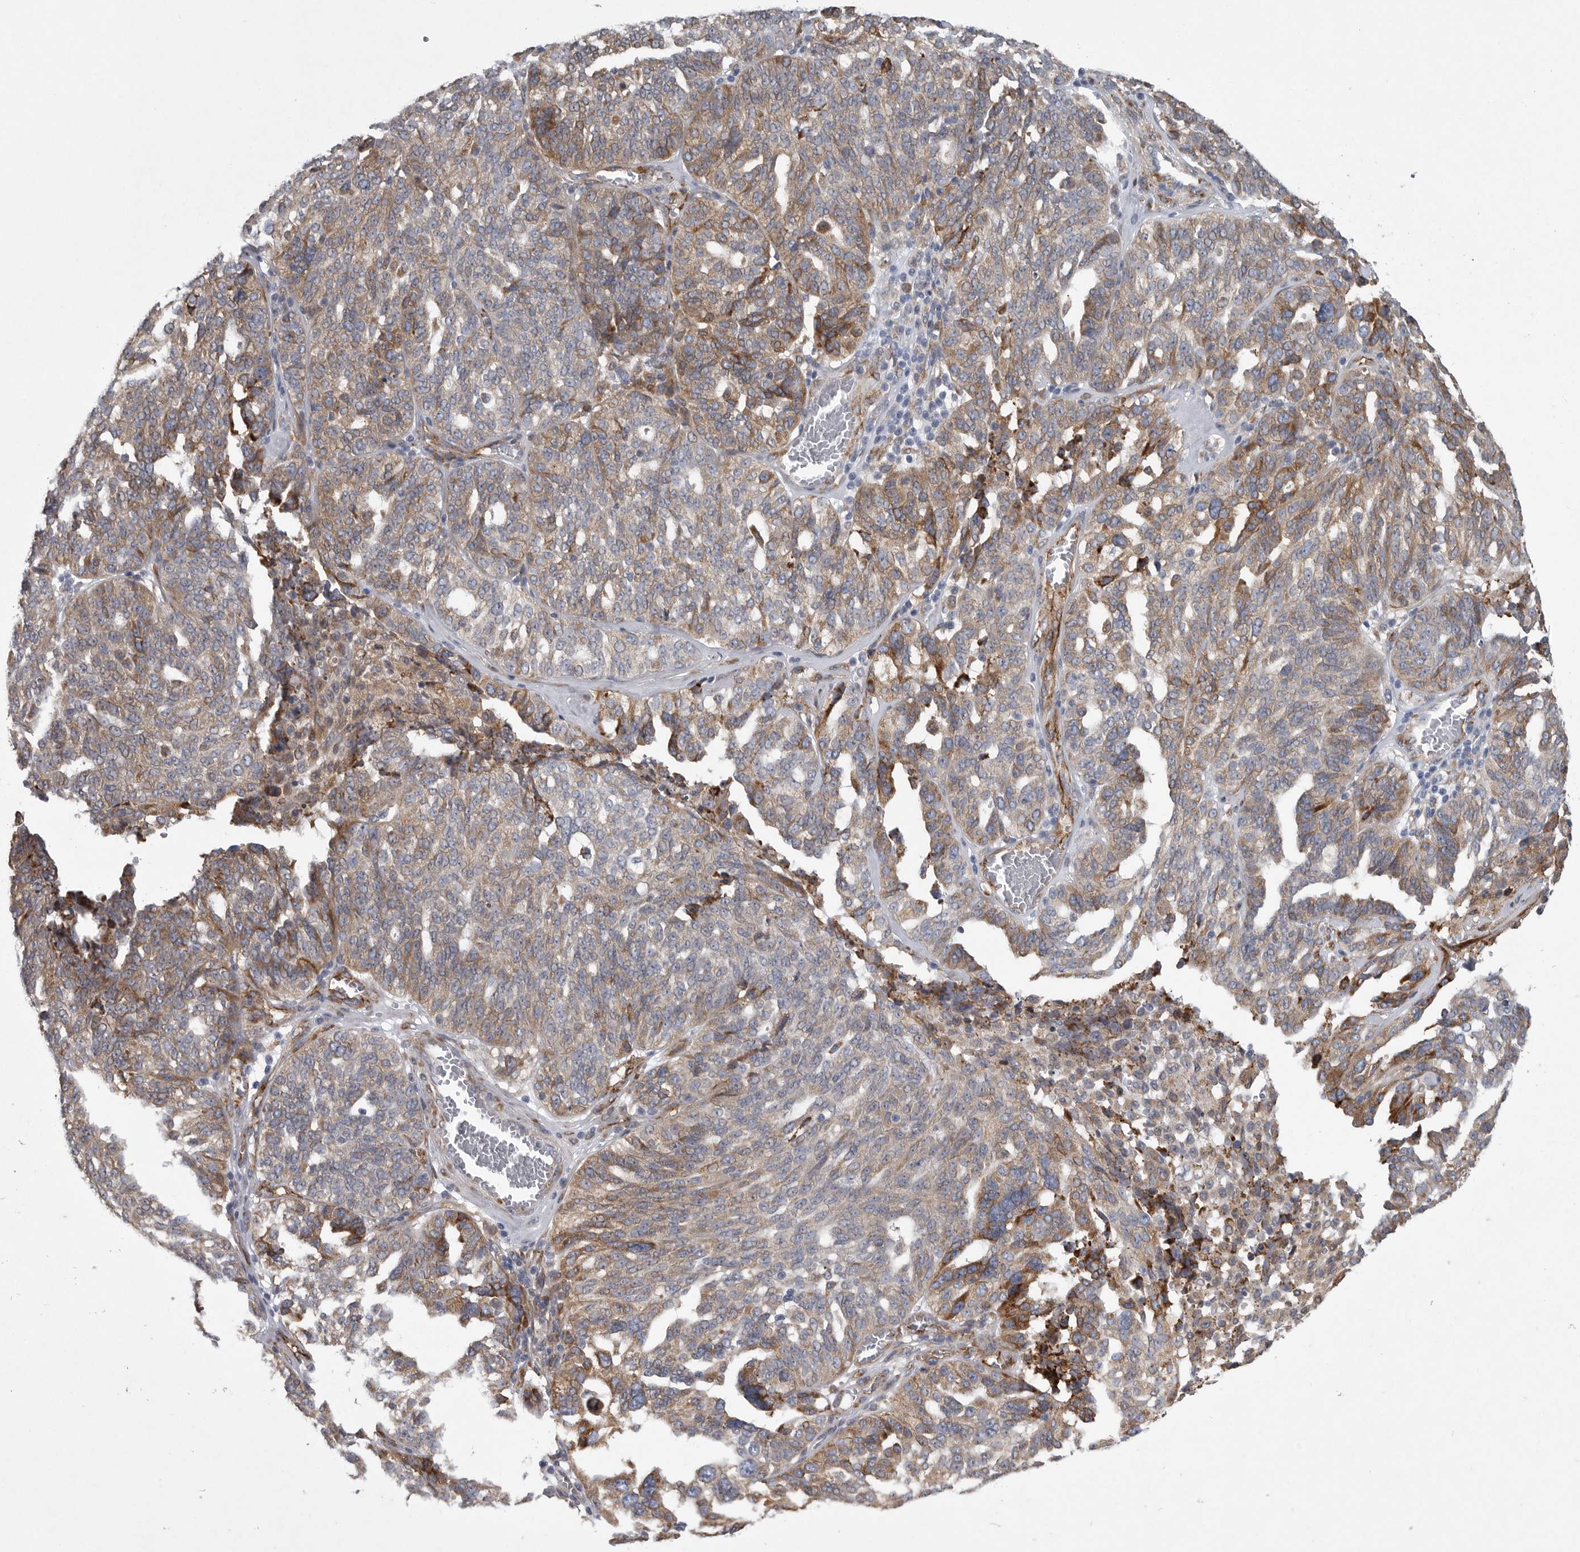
{"staining": {"intensity": "moderate", "quantity": ">75%", "location": "cytoplasmic/membranous"}, "tissue": "ovarian cancer", "cell_type": "Tumor cells", "image_type": "cancer", "snomed": [{"axis": "morphology", "description": "Cystadenocarcinoma, serous, NOS"}, {"axis": "topography", "description": "Ovary"}], "caption": "DAB immunohistochemical staining of ovarian cancer reveals moderate cytoplasmic/membranous protein expression in approximately >75% of tumor cells.", "gene": "MINPP1", "patient": {"sex": "female", "age": 59}}